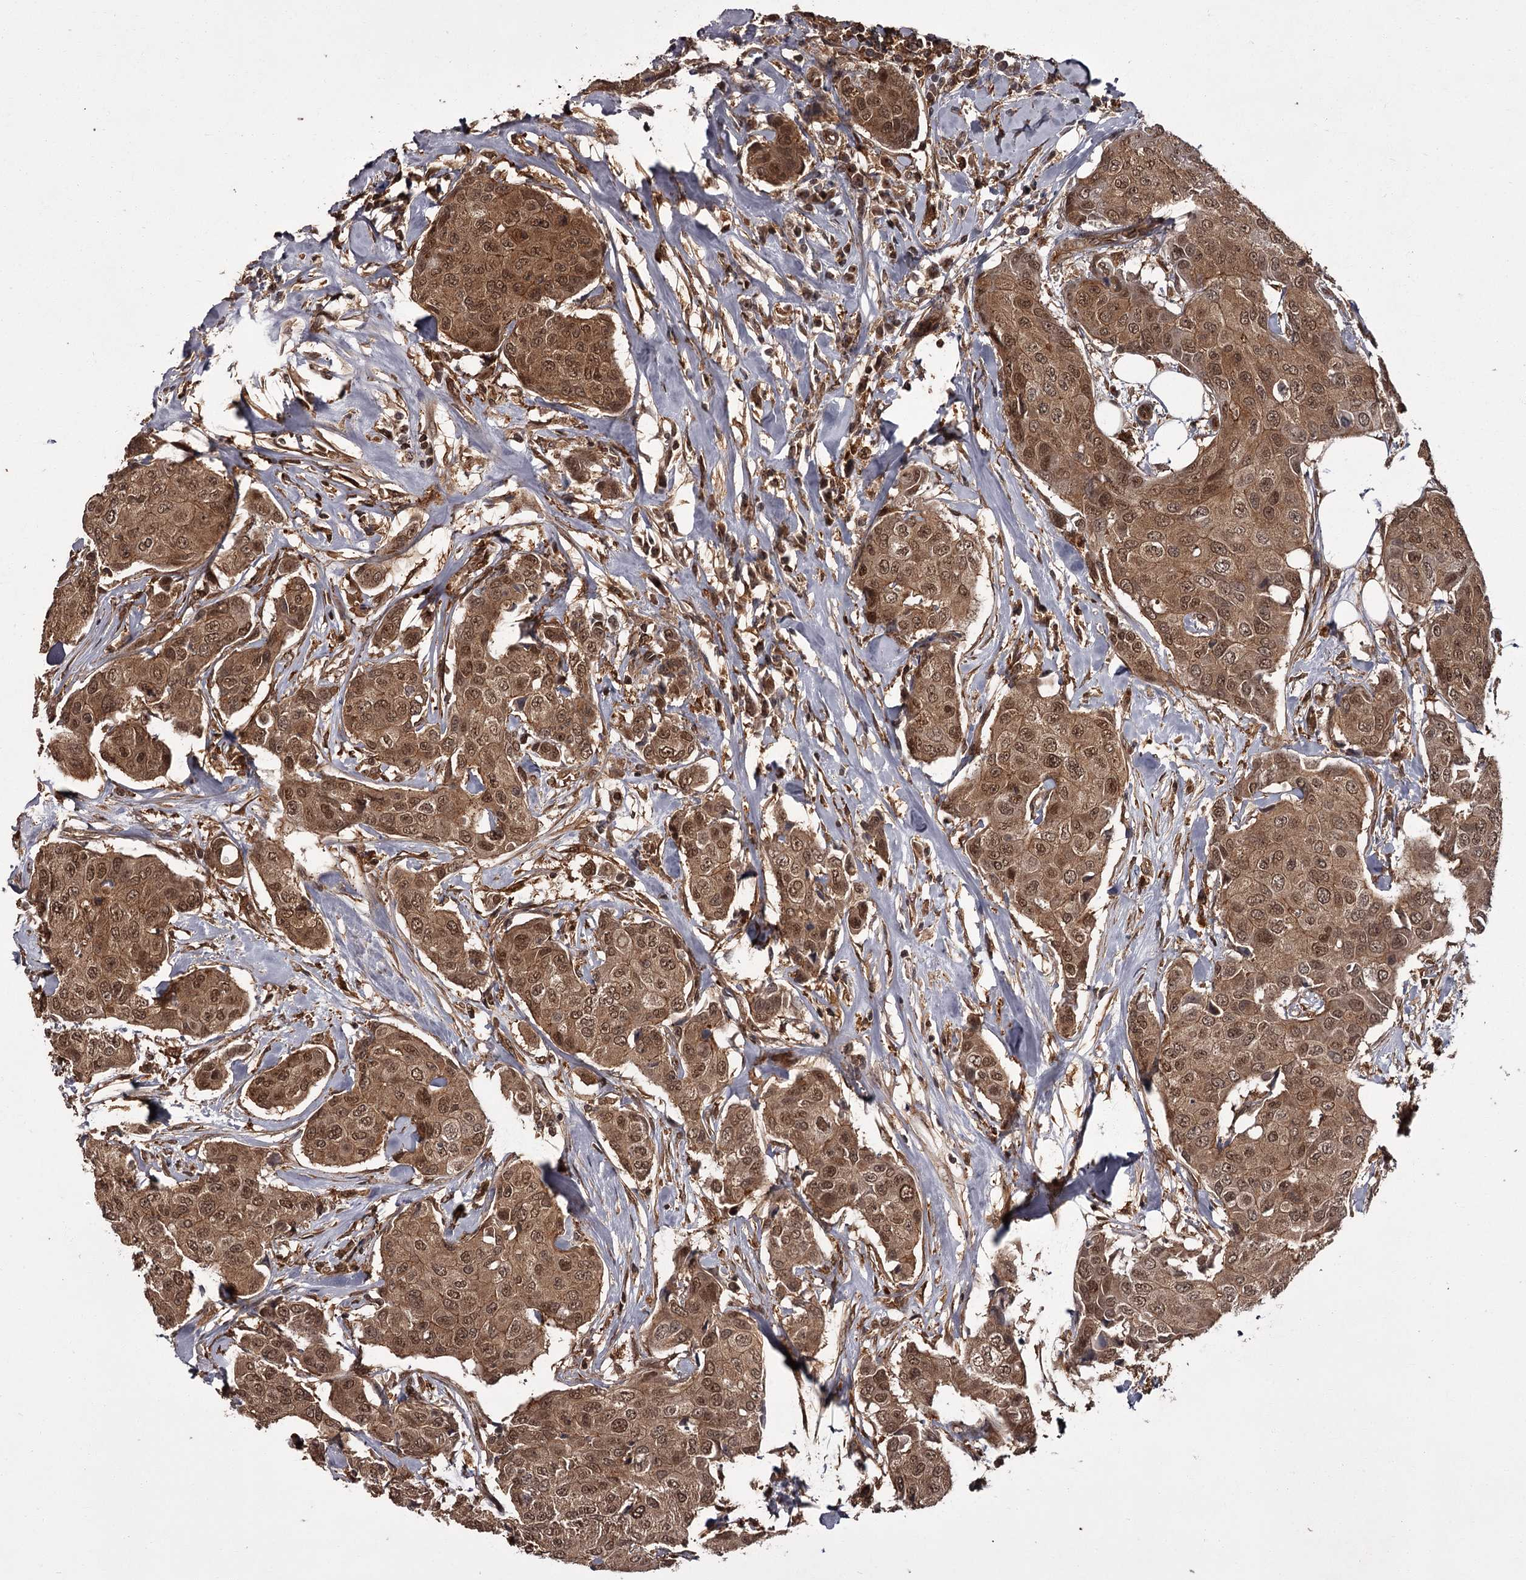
{"staining": {"intensity": "moderate", "quantity": ">75%", "location": "cytoplasmic/membranous,nuclear"}, "tissue": "breast cancer", "cell_type": "Tumor cells", "image_type": "cancer", "snomed": [{"axis": "morphology", "description": "Duct carcinoma"}, {"axis": "topography", "description": "Breast"}], "caption": "The photomicrograph shows immunohistochemical staining of breast cancer. There is moderate cytoplasmic/membranous and nuclear expression is present in approximately >75% of tumor cells.", "gene": "TBC1D23", "patient": {"sex": "female", "age": 80}}